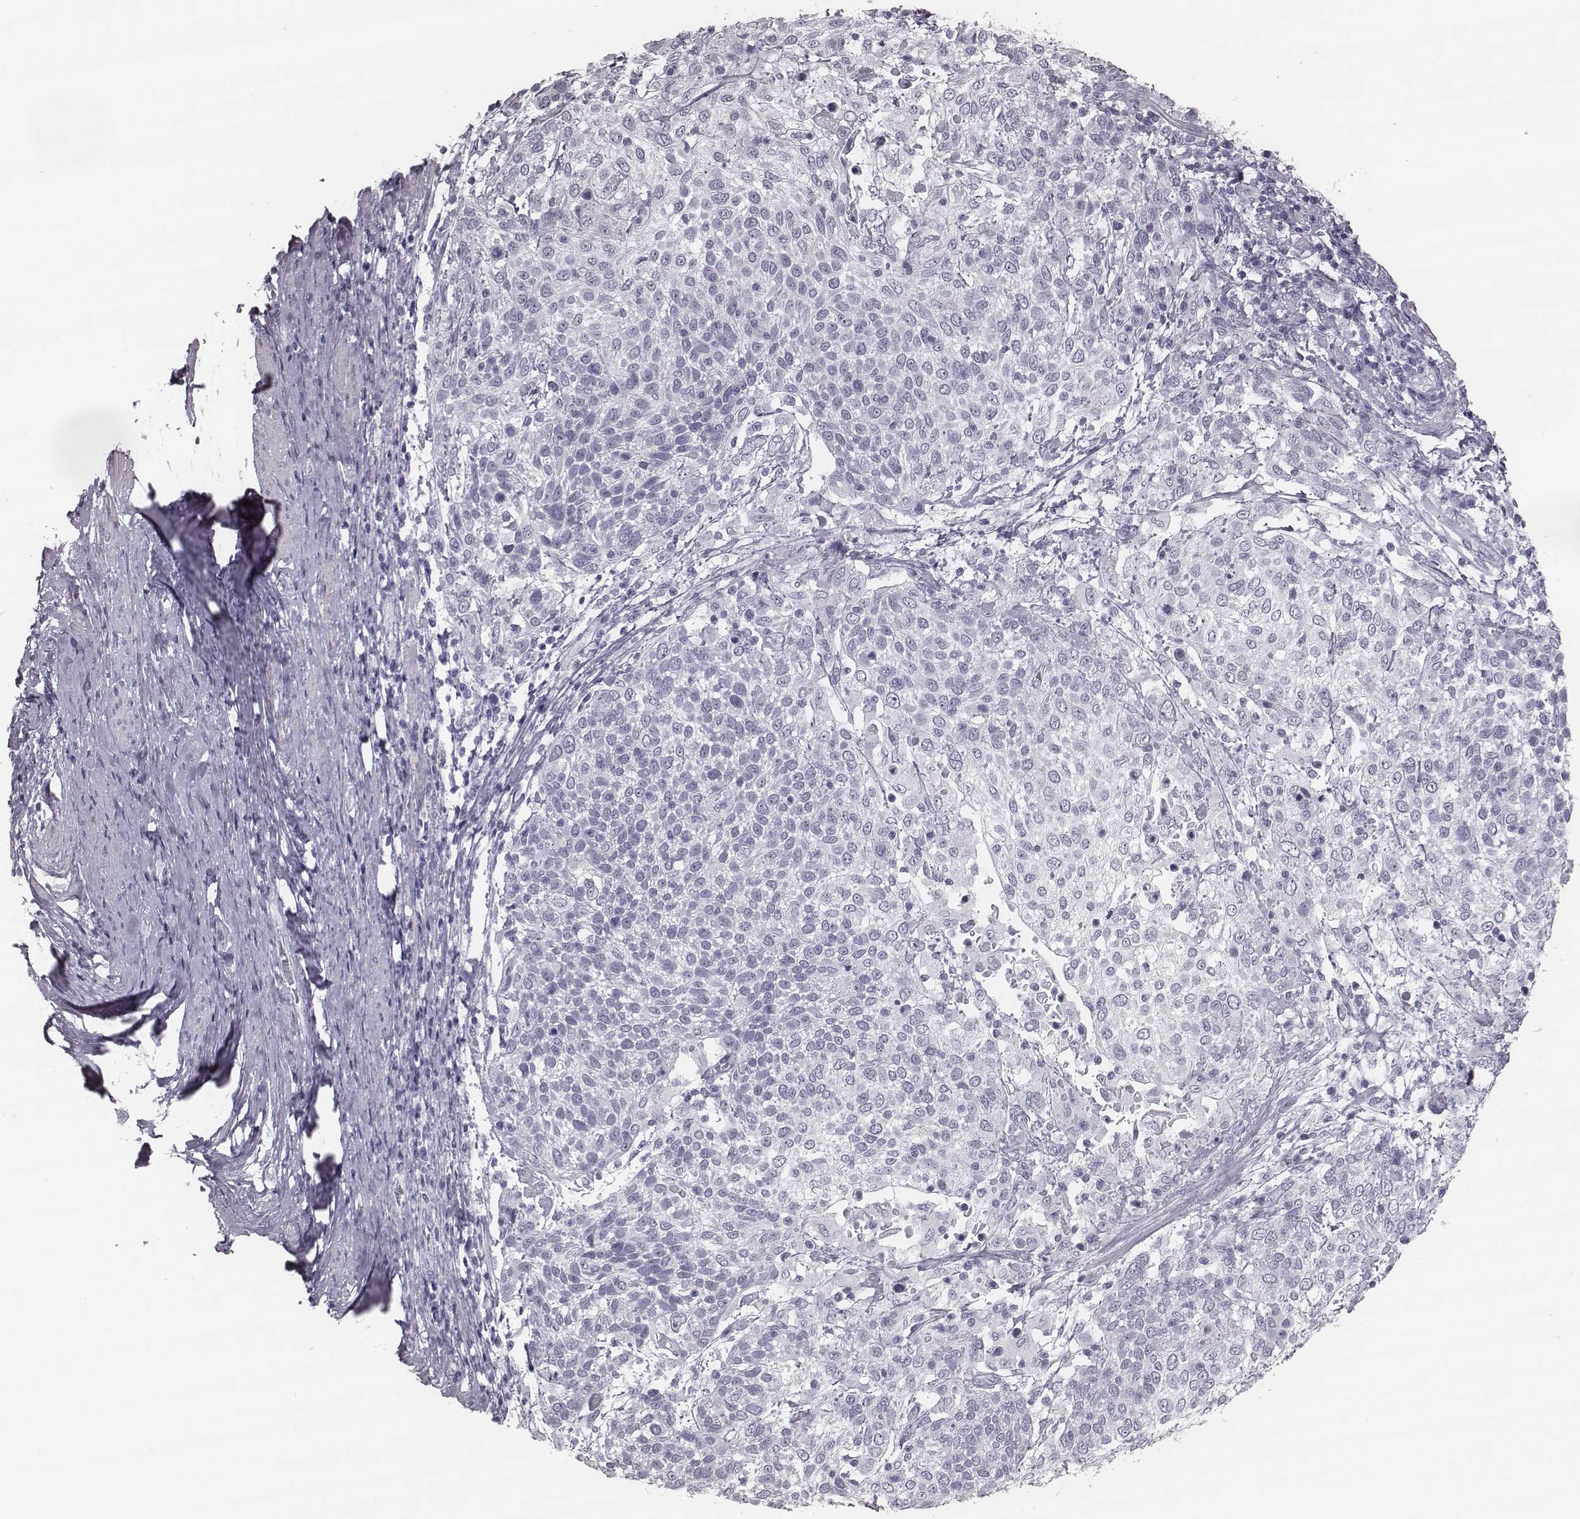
{"staining": {"intensity": "negative", "quantity": "none", "location": "none"}, "tissue": "cervical cancer", "cell_type": "Tumor cells", "image_type": "cancer", "snomed": [{"axis": "morphology", "description": "Squamous cell carcinoma, NOS"}, {"axis": "topography", "description": "Cervix"}], "caption": "A high-resolution image shows immunohistochemistry staining of cervical cancer (squamous cell carcinoma), which displays no significant staining in tumor cells.", "gene": "KRT74", "patient": {"sex": "female", "age": 61}}